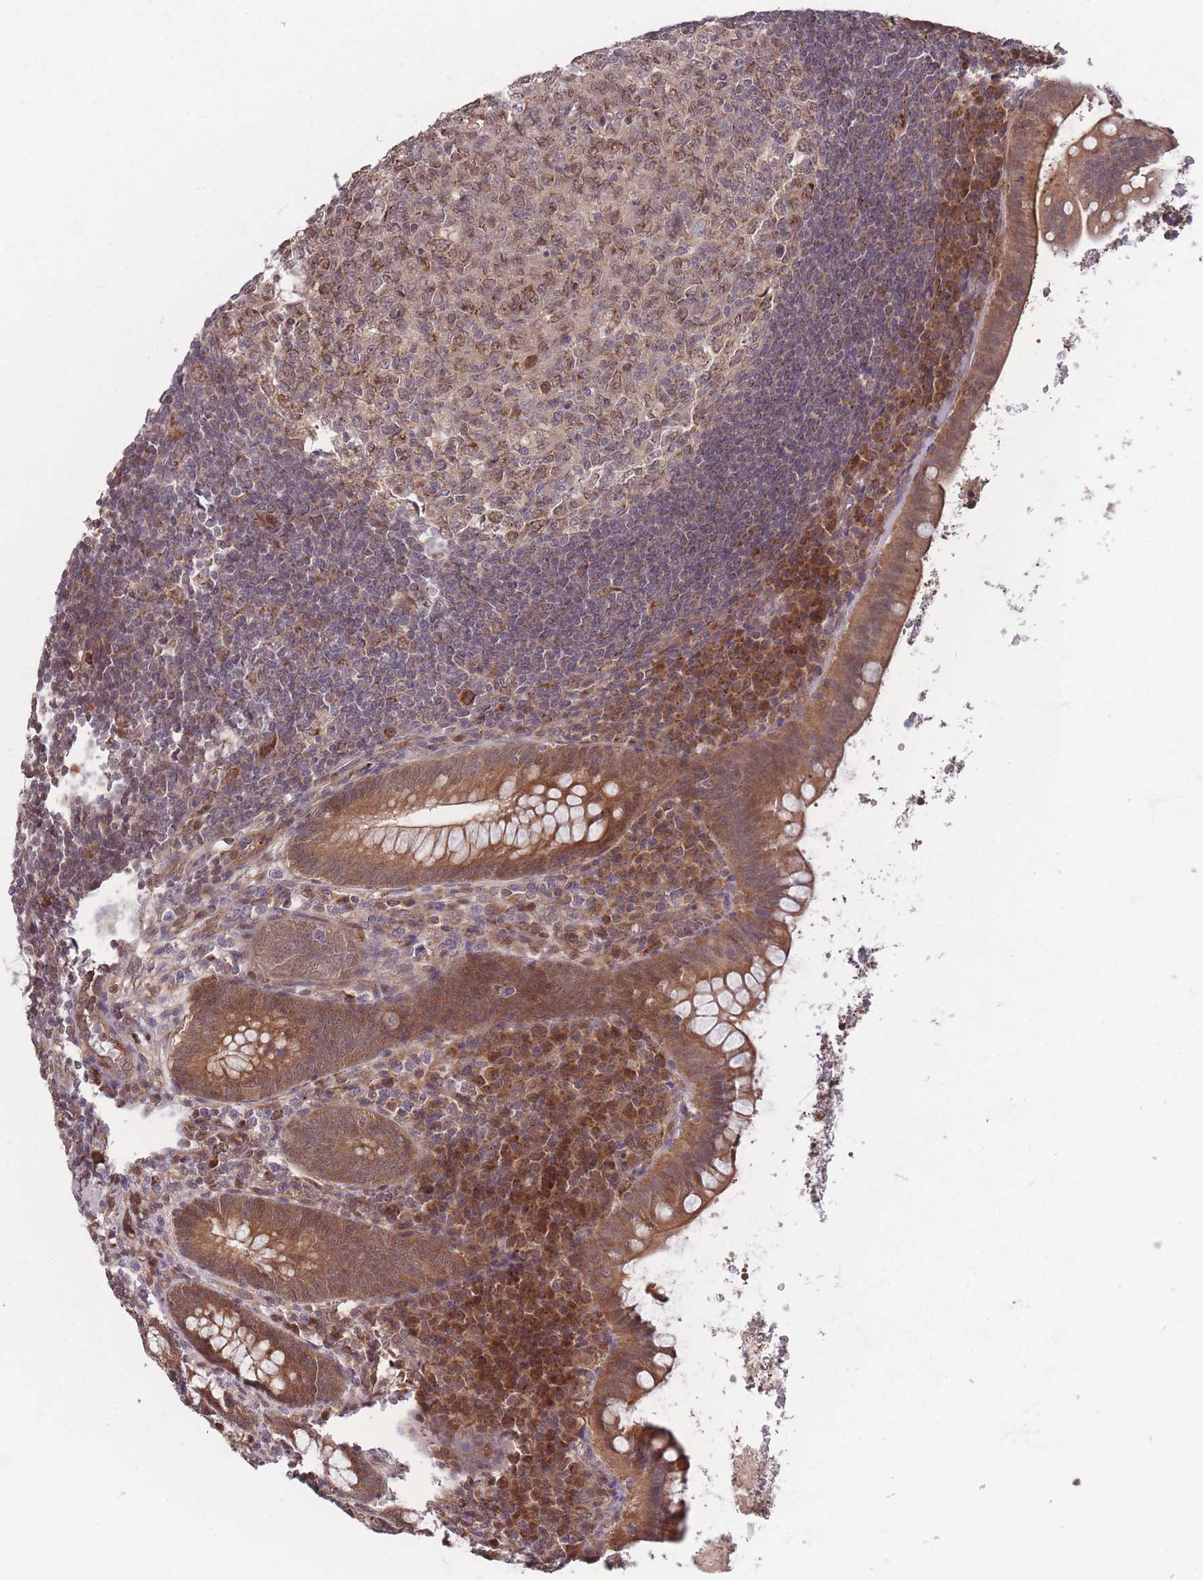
{"staining": {"intensity": "strong", "quantity": ">75%", "location": "cytoplasmic/membranous"}, "tissue": "appendix", "cell_type": "Glandular cells", "image_type": "normal", "snomed": [{"axis": "morphology", "description": "Normal tissue, NOS"}, {"axis": "topography", "description": "Appendix"}], "caption": "DAB (3,3'-diaminobenzidine) immunohistochemical staining of unremarkable human appendix reveals strong cytoplasmic/membranous protein expression in approximately >75% of glandular cells. (DAB = brown stain, brightfield microscopy at high magnification).", "gene": "RPS18", "patient": {"sex": "female", "age": 33}}